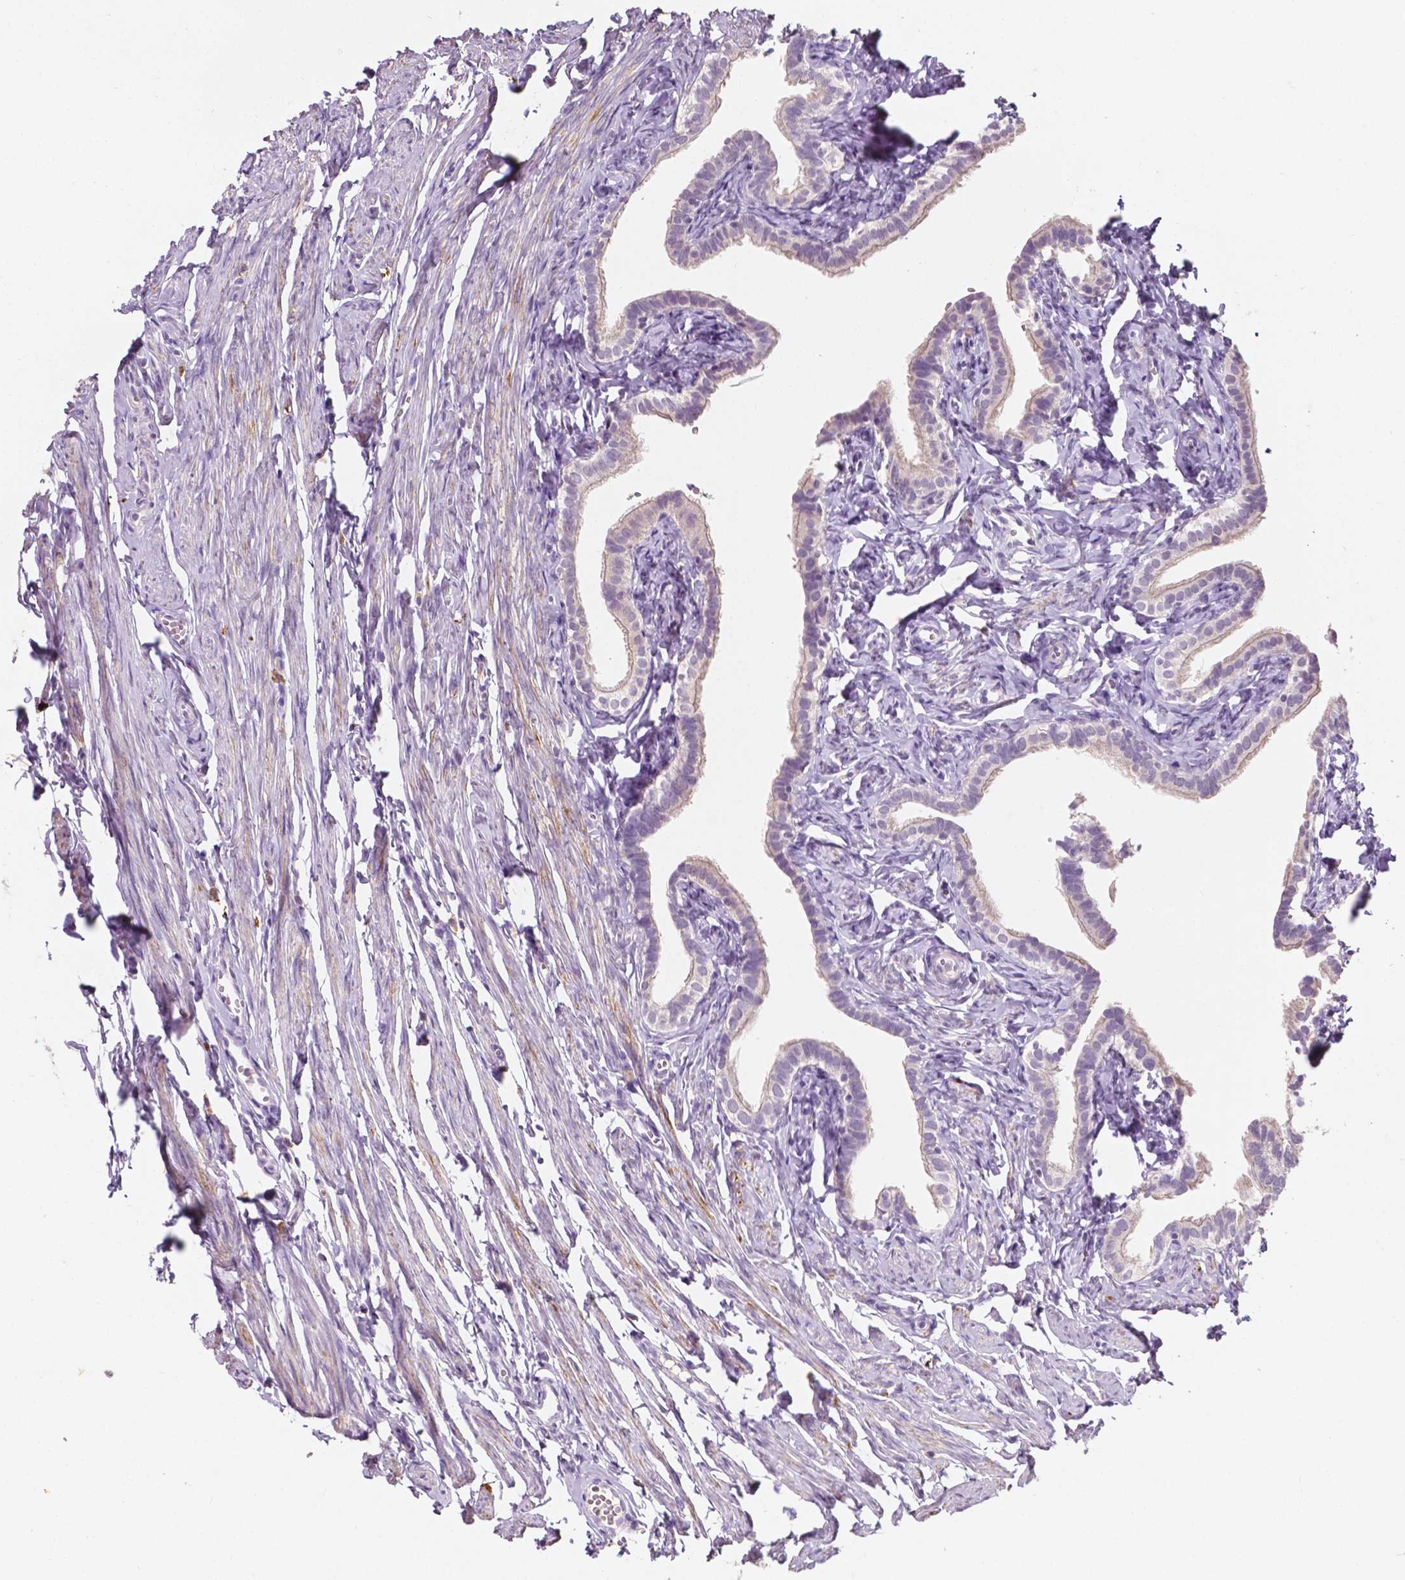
{"staining": {"intensity": "negative", "quantity": "none", "location": "none"}, "tissue": "fallopian tube", "cell_type": "Glandular cells", "image_type": "normal", "snomed": [{"axis": "morphology", "description": "Normal tissue, NOS"}, {"axis": "topography", "description": "Fallopian tube"}], "caption": "Photomicrograph shows no protein staining in glandular cells of benign fallopian tube.", "gene": "SIRT2", "patient": {"sex": "female", "age": 41}}